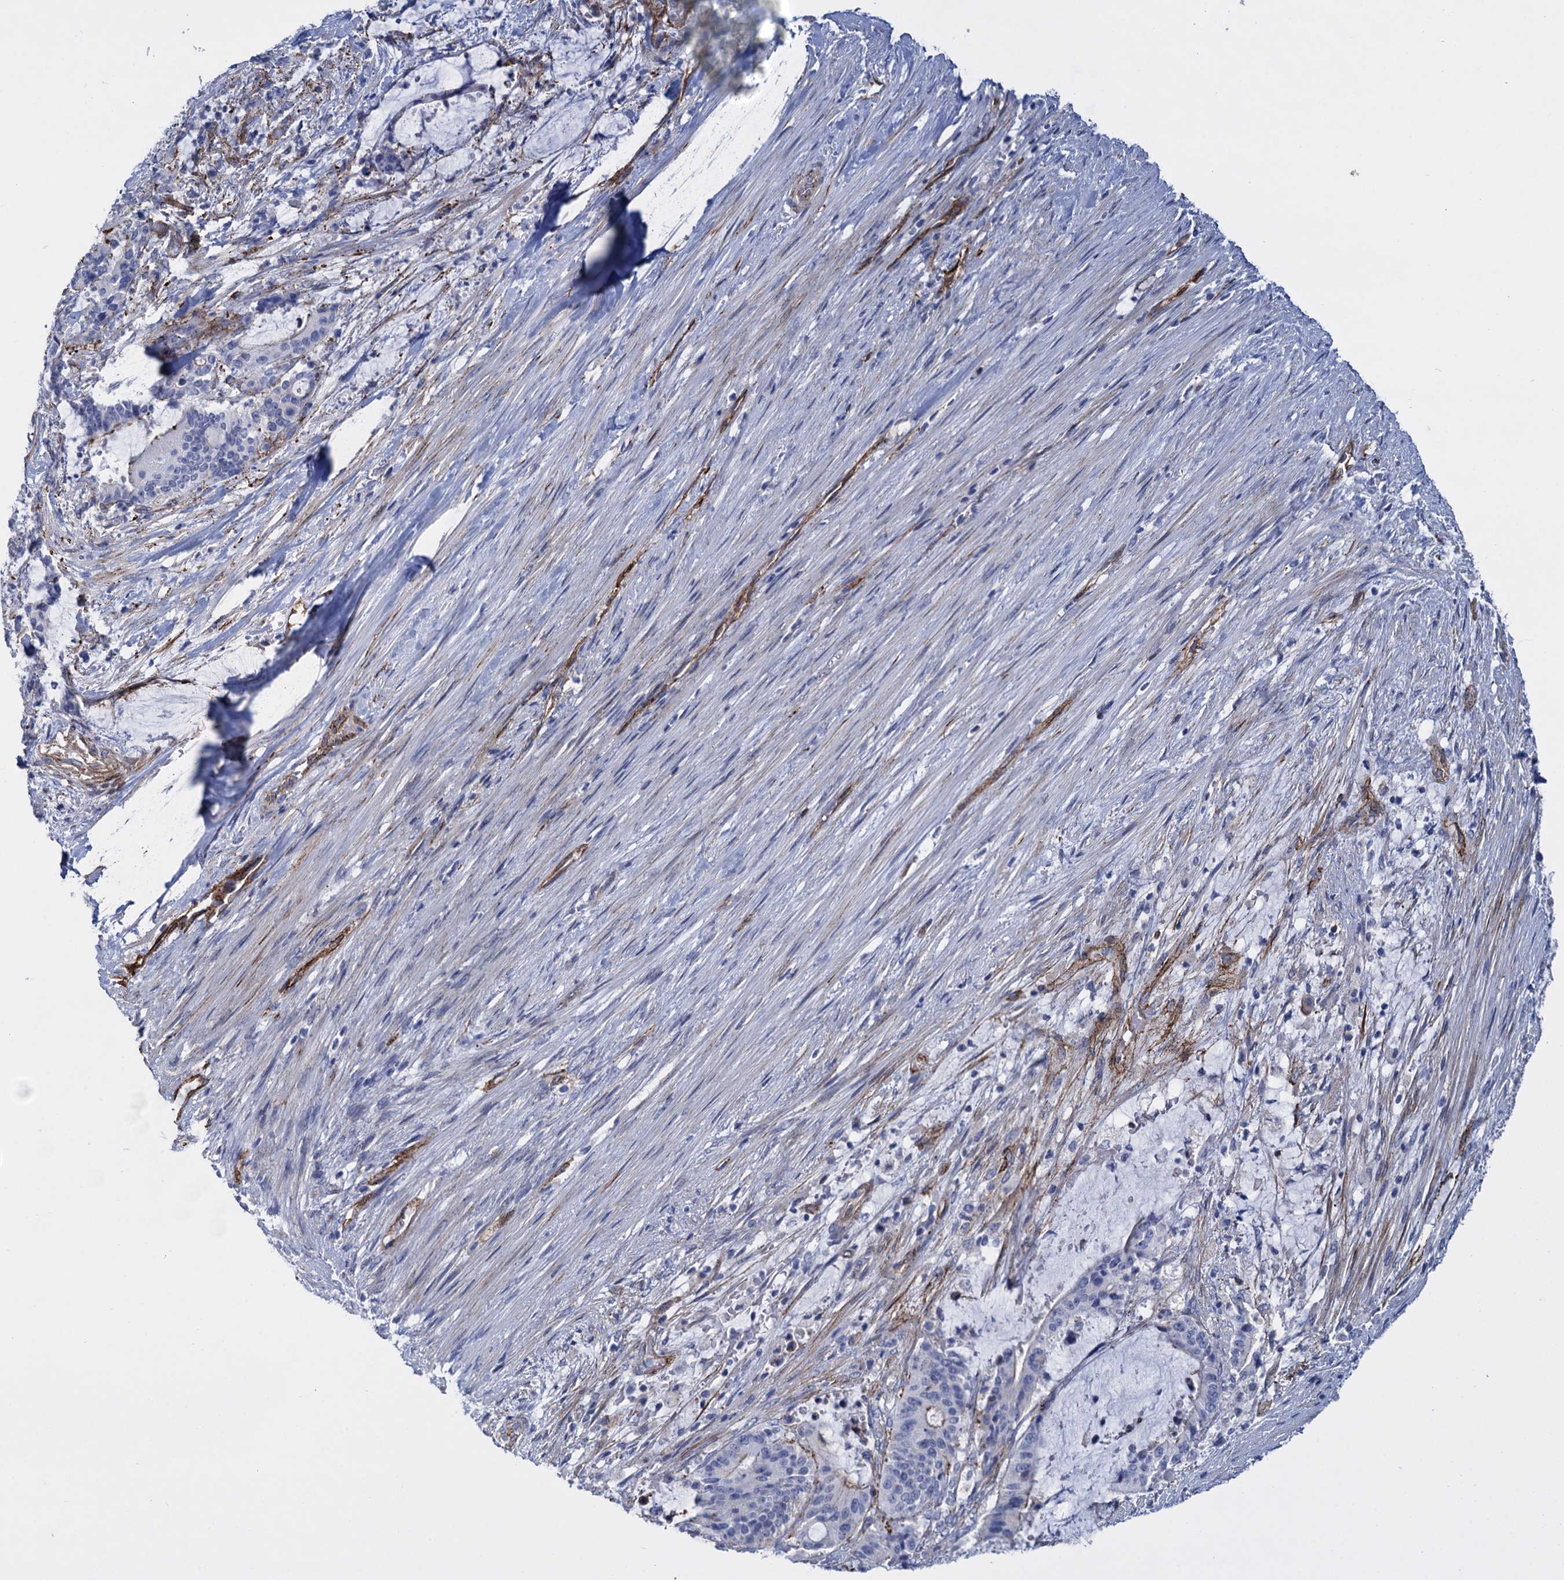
{"staining": {"intensity": "moderate", "quantity": "<25%", "location": "cytoplasmic/membranous"}, "tissue": "liver cancer", "cell_type": "Tumor cells", "image_type": "cancer", "snomed": [{"axis": "morphology", "description": "Normal tissue, NOS"}, {"axis": "morphology", "description": "Cholangiocarcinoma"}, {"axis": "topography", "description": "Liver"}, {"axis": "topography", "description": "Peripheral nerve tissue"}], "caption": "Moderate cytoplasmic/membranous positivity is identified in about <25% of tumor cells in liver cancer. The protein of interest is stained brown, and the nuclei are stained in blue (DAB (3,3'-diaminobenzidine) IHC with brightfield microscopy, high magnification).", "gene": "SNCG", "patient": {"sex": "female", "age": 73}}